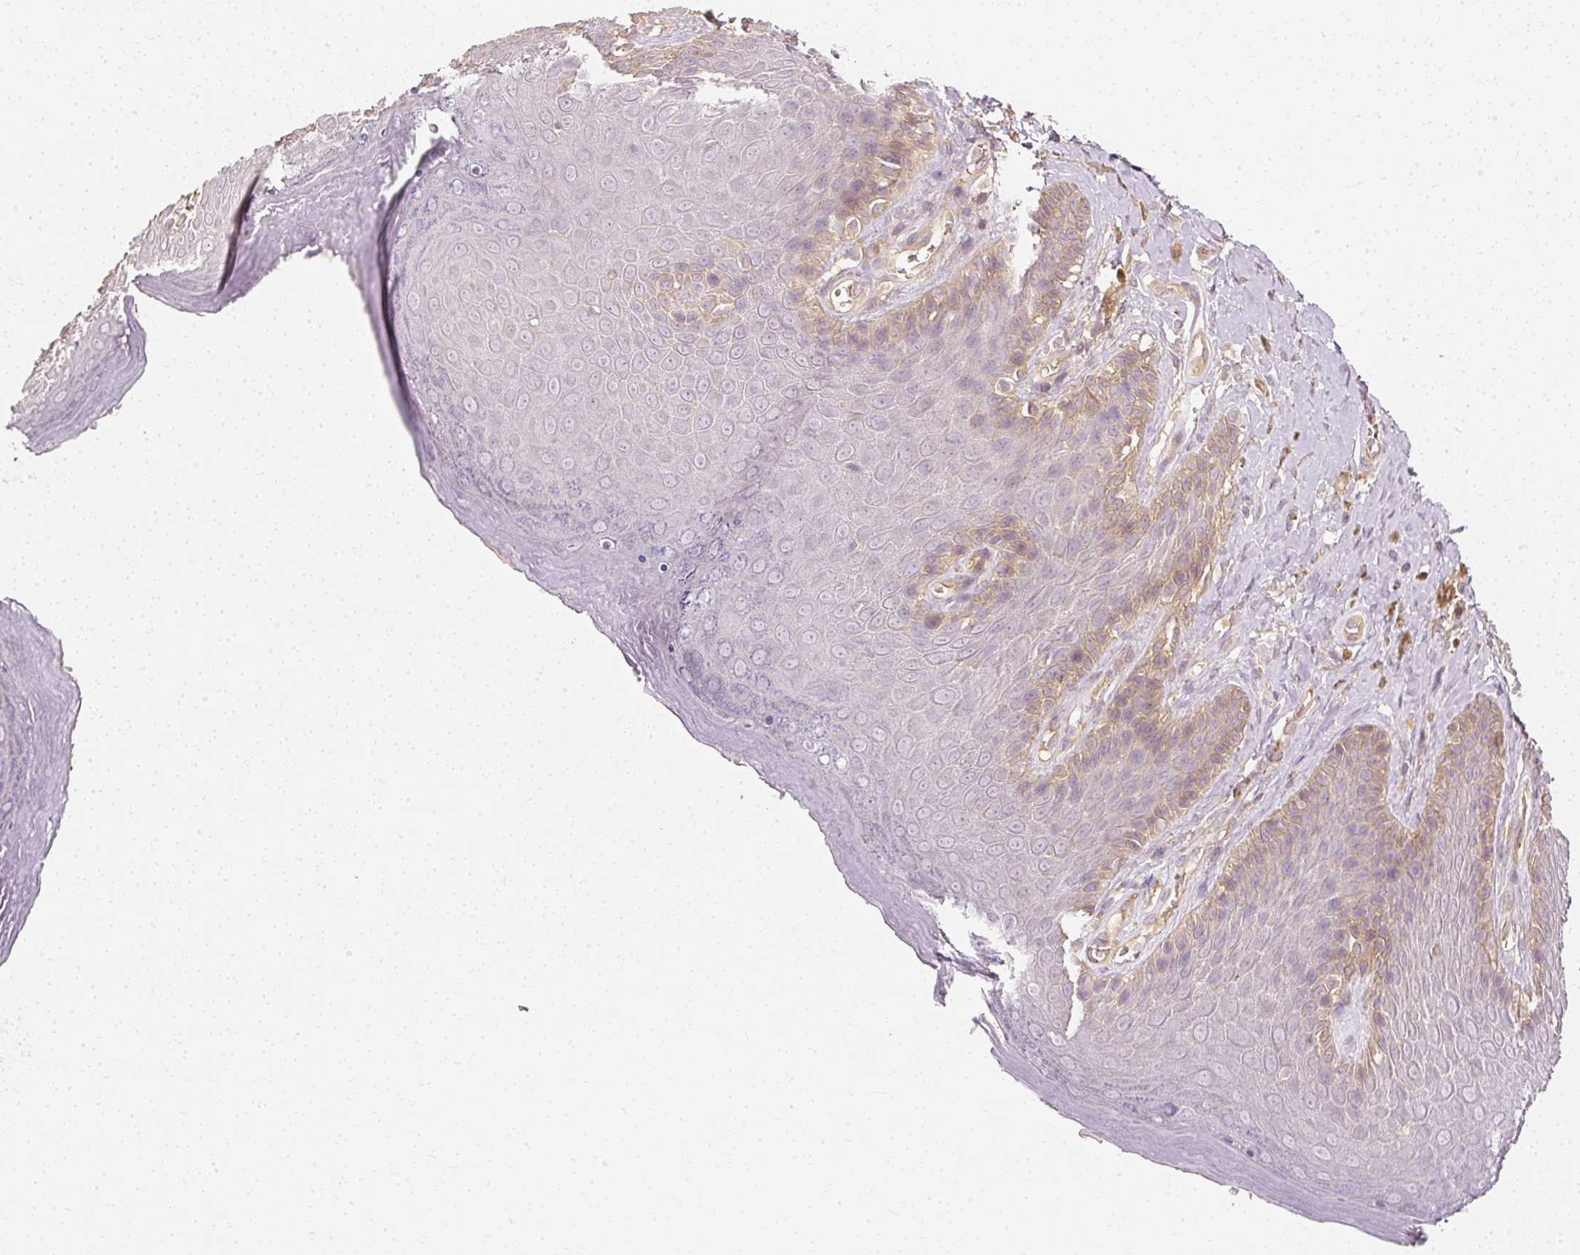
{"staining": {"intensity": "moderate", "quantity": "<25%", "location": "cytoplasmic/membranous"}, "tissue": "skin", "cell_type": "Epidermal cells", "image_type": "normal", "snomed": [{"axis": "morphology", "description": "Normal tissue, NOS"}, {"axis": "topography", "description": "Anal"}, {"axis": "topography", "description": "Peripheral nerve tissue"}], "caption": "The photomicrograph shows staining of normal skin, revealing moderate cytoplasmic/membranous protein staining (brown color) within epidermal cells. The protein is shown in brown color, while the nuclei are stained blue.", "gene": "GNAQ", "patient": {"sex": "male", "age": 53}}